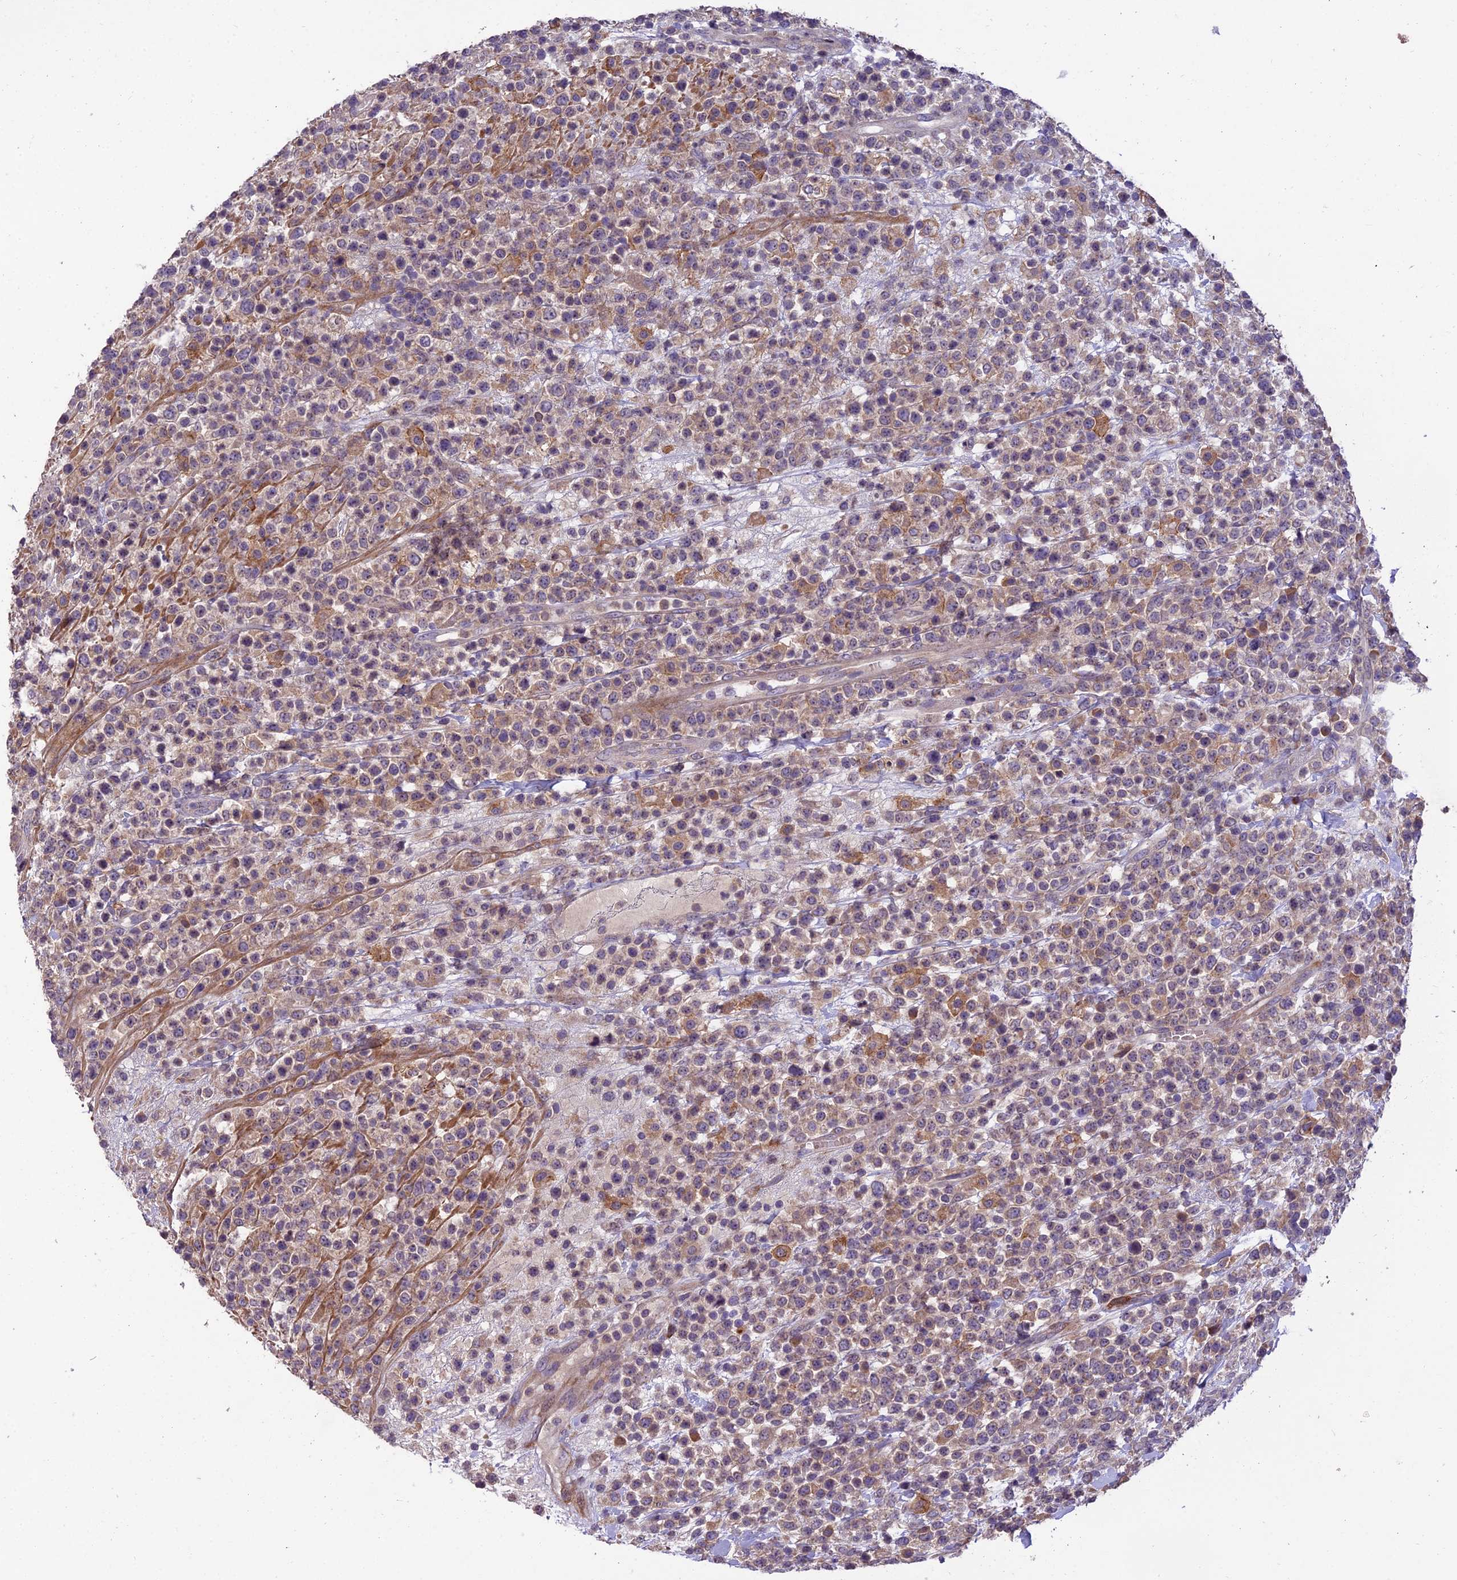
{"staining": {"intensity": "weak", "quantity": "25%-75%", "location": "cytoplasmic/membranous"}, "tissue": "lymphoma", "cell_type": "Tumor cells", "image_type": "cancer", "snomed": [{"axis": "morphology", "description": "Malignant lymphoma, non-Hodgkin's type, High grade"}, {"axis": "topography", "description": "Colon"}], "caption": "Immunohistochemistry (IHC) staining of high-grade malignant lymphoma, non-Hodgkin's type, which displays low levels of weak cytoplasmic/membranous positivity in about 25%-75% of tumor cells indicating weak cytoplasmic/membranous protein staining. The staining was performed using DAB (brown) for protein detection and nuclei were counterstained in hematoxylin (blue).", "gene": "CENPL", "patient": {"sex": "female", "age": 53}}